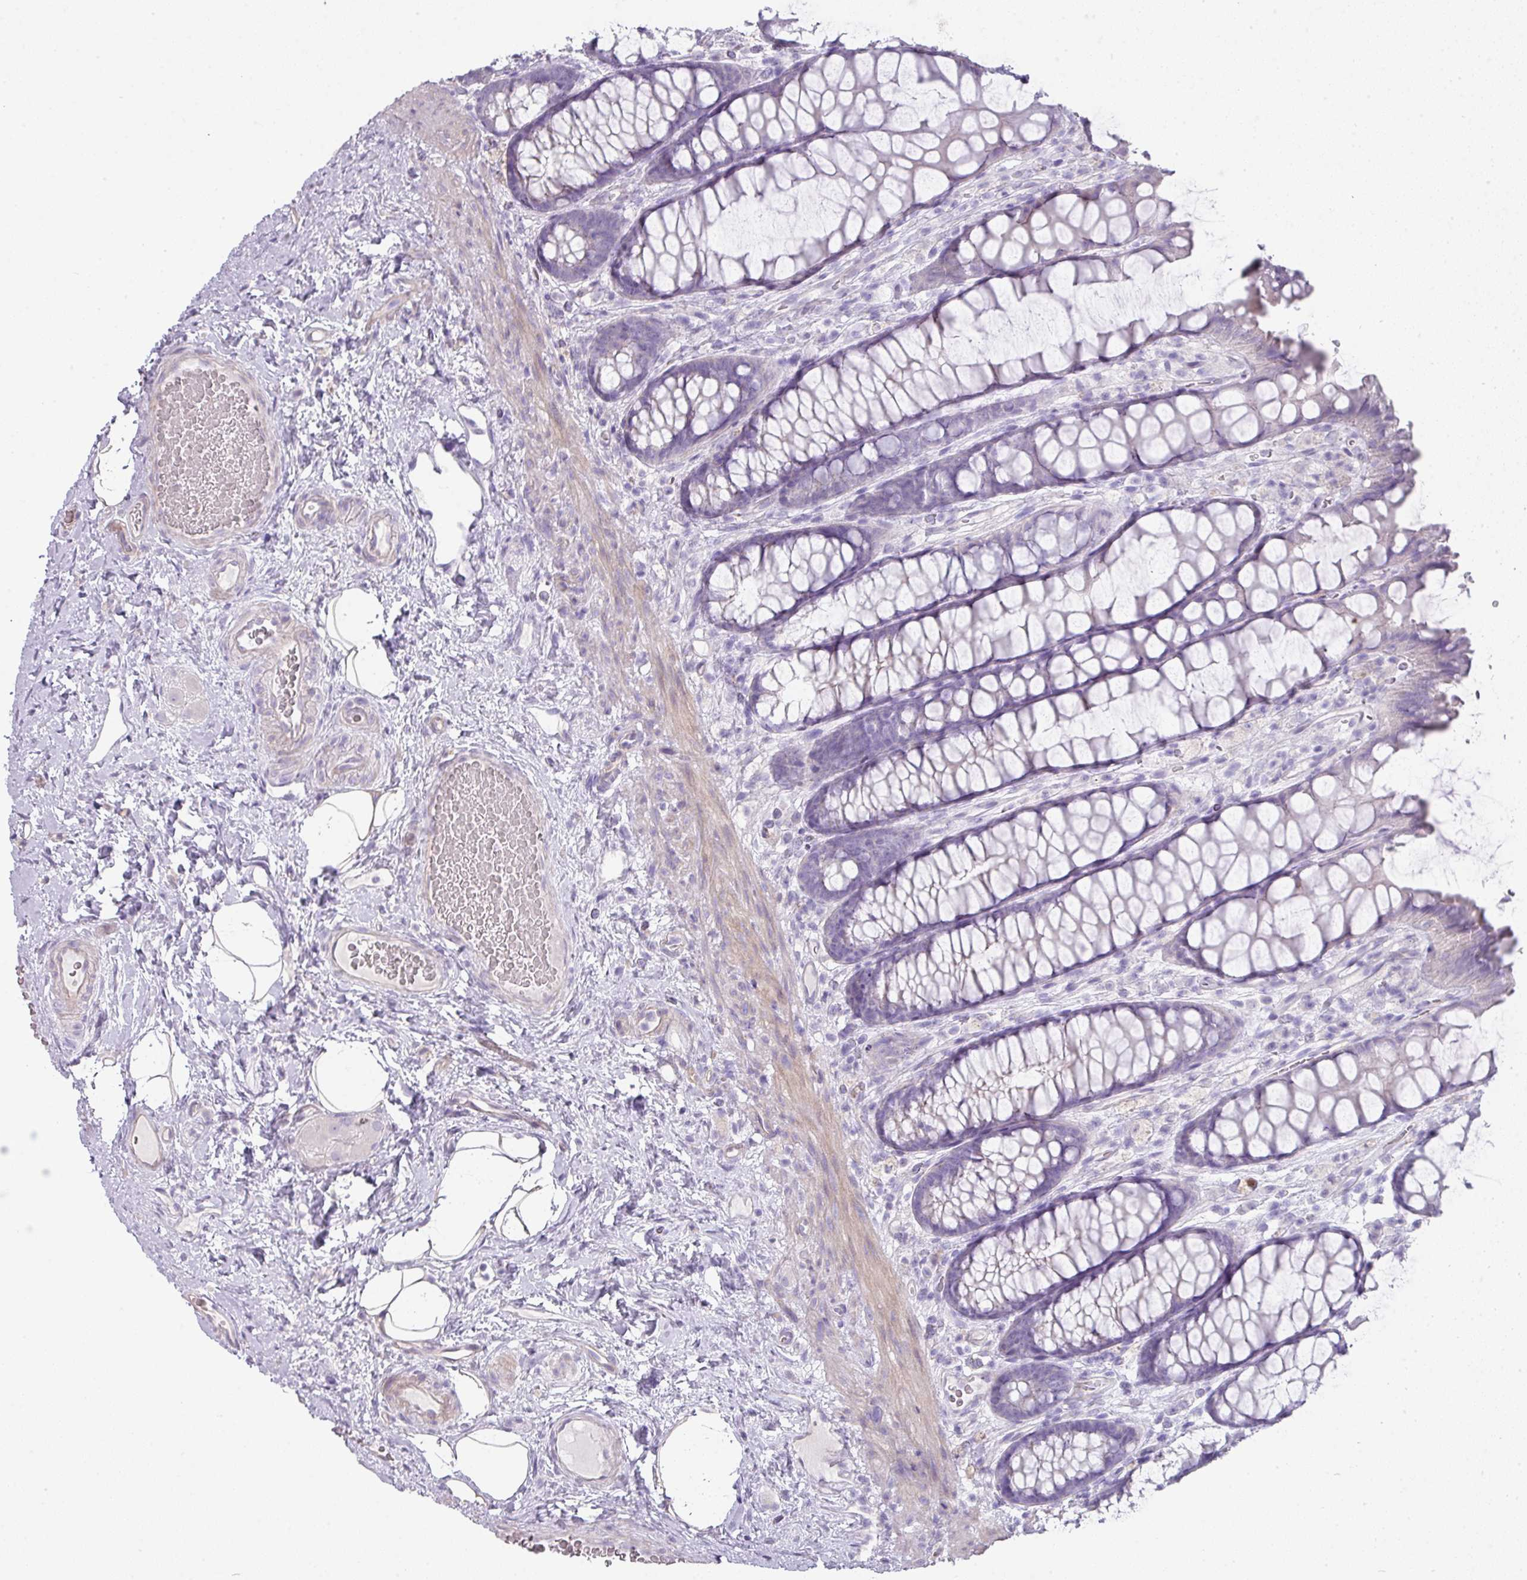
{"staining": {"intensity": "negative", "quantity": "none", "location": "none"}, "tissue": "rectum", "cell_type": "Glandular cells", "image_type": "normal", "snomed": [{"axis": "morphology", "description": "Normal tissue, NOS"}, {"axis": "topography", "description": "Rectum"}], "caption": "DAB immunohistochemical staining of normal human rectum displays no significant positivity in glandular cells.", "gene": "GLI4", "patient": {"sex": "female", "age": 67}}